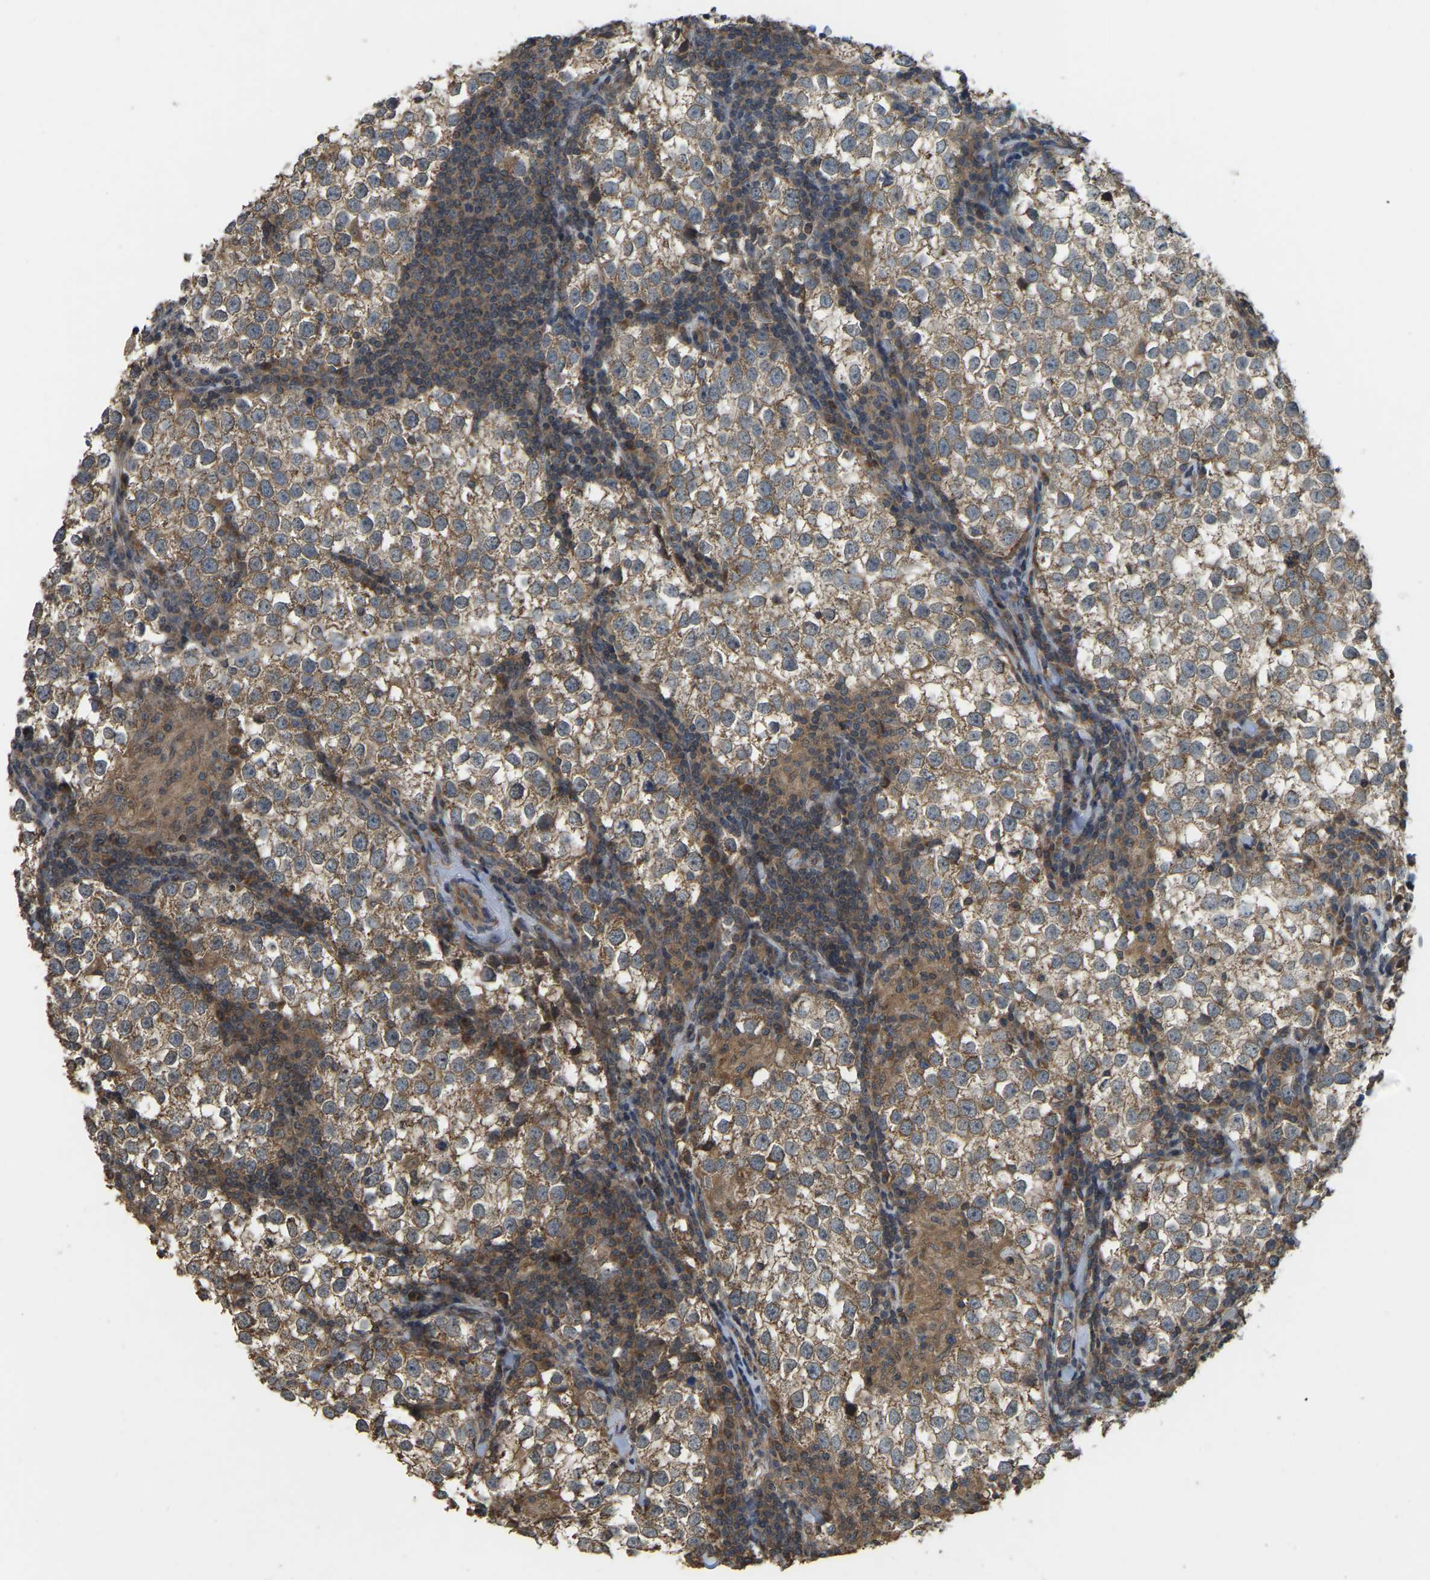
{"staining": {"intensity": "moderate", "quantity": ">75%", "location": "cytoplasmic/membranous"}, "tissue": "testis cancer", "cell_type": "Tumor cells", "image_type": "cancer", "snomed": [{"axis": "morphology", "description": "Seminoma, NOS"}, {"axis": "morphology", "description": "Carcinoma, Embryonal, NOS"}, {"axis": "topography", "description": "Testis"}], "caption": "Immunohistochemical staining of embryonal carcinoma (testis) demonstrates moderate cytoplasmic/membranous protein expression in approximately >75% of tumor cells.", "gene": "GNG2", "patient": {"sex": "male", "age": 36}}